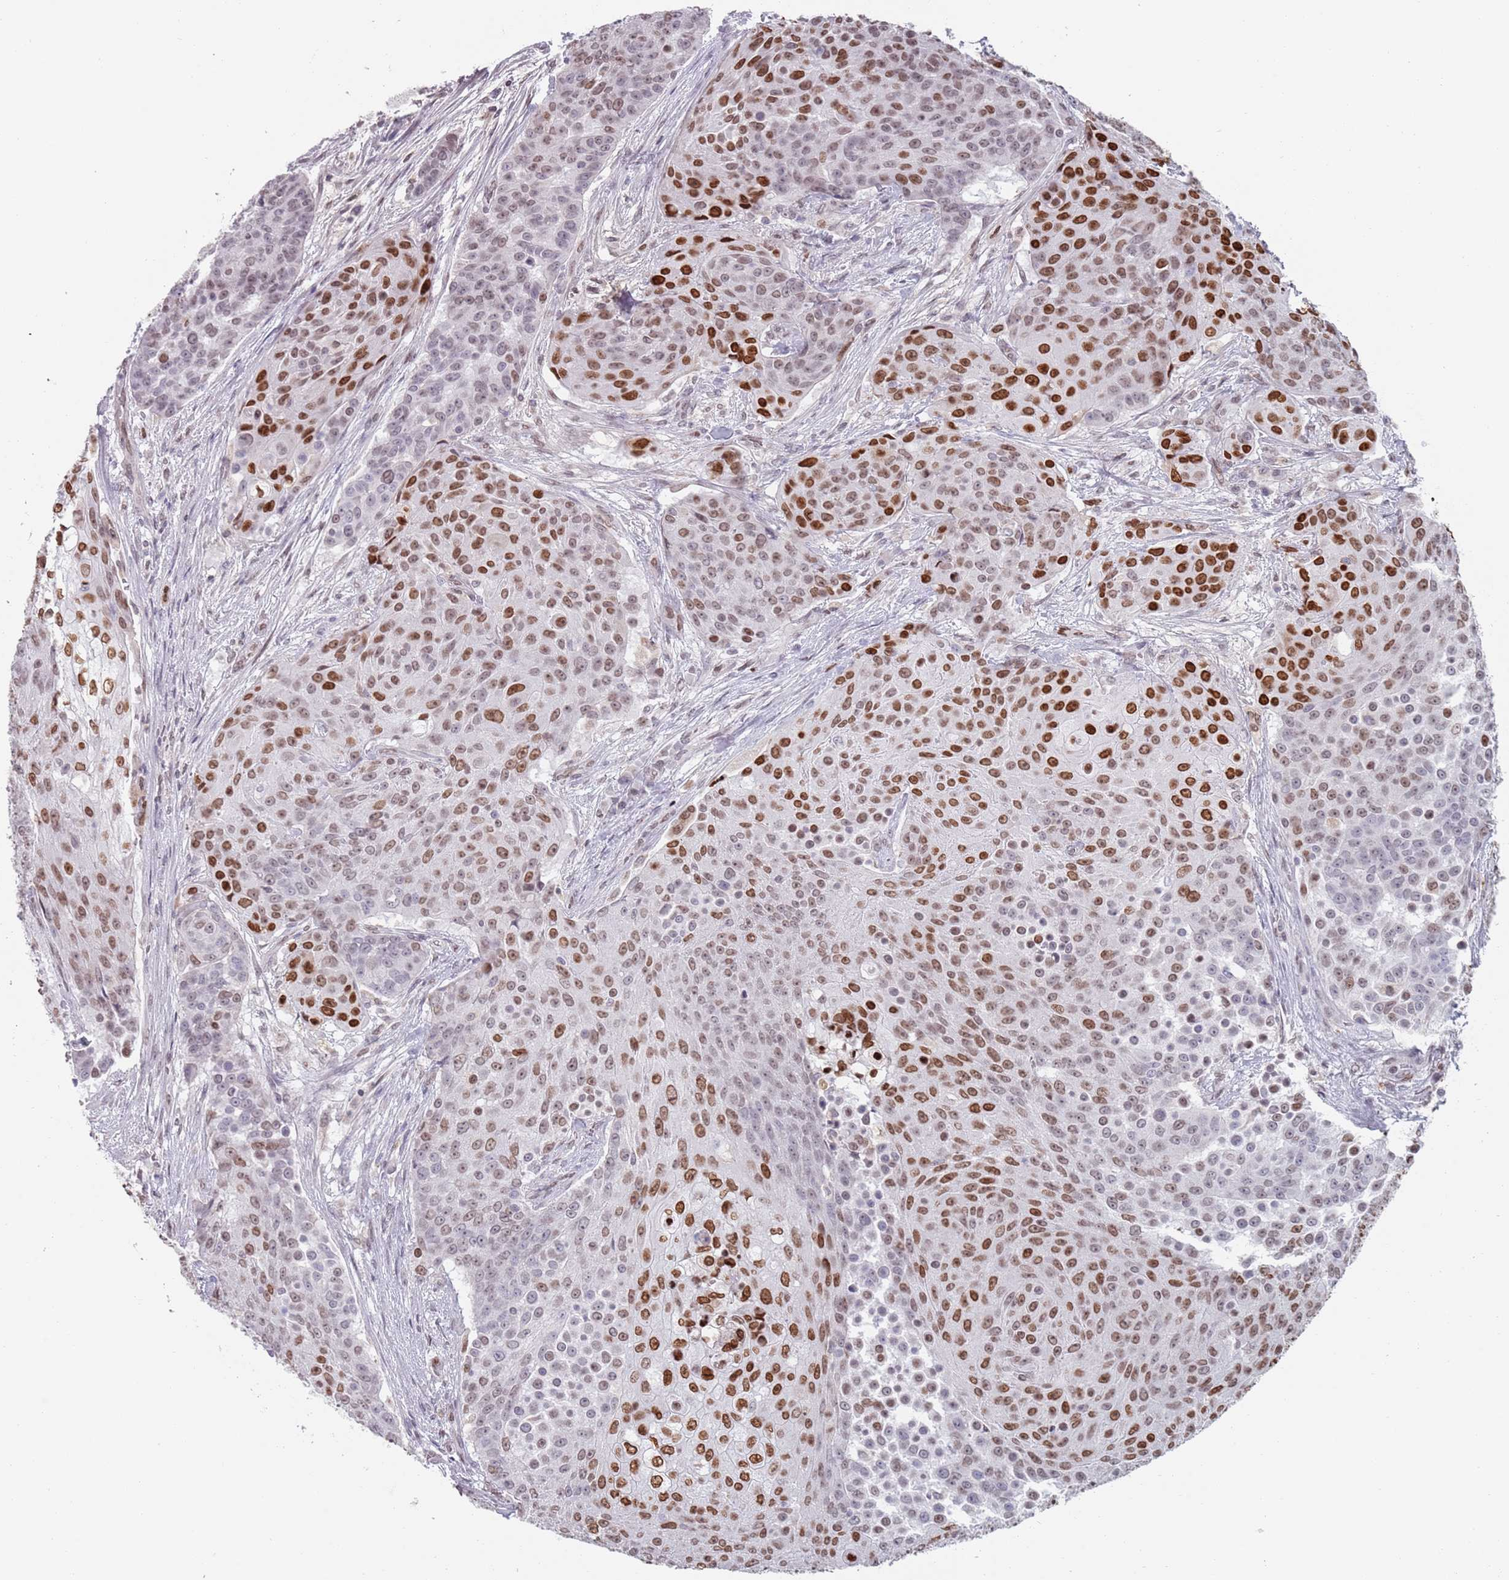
{"staining": {"intensity": "moderate", "quantity": "25%-75%", "location": "nuclear"}, "tissue": "urothelial cancer", "cell_type": "Tumor cells", "image_type": "cancer", "snomed": [{"axis": "morphology", "description": "Urothelial carcinoma, High grade"}, {"axis": "topography", "description": "Urinary bladder"}], "caption": "IHC (DAB) staining of human urothelial cancer shows moderate nuclear protein expression in about 25%-75% of tumor cells.", "gene": "MFSD12", "patient": {"sex": "female", "age": 63}}